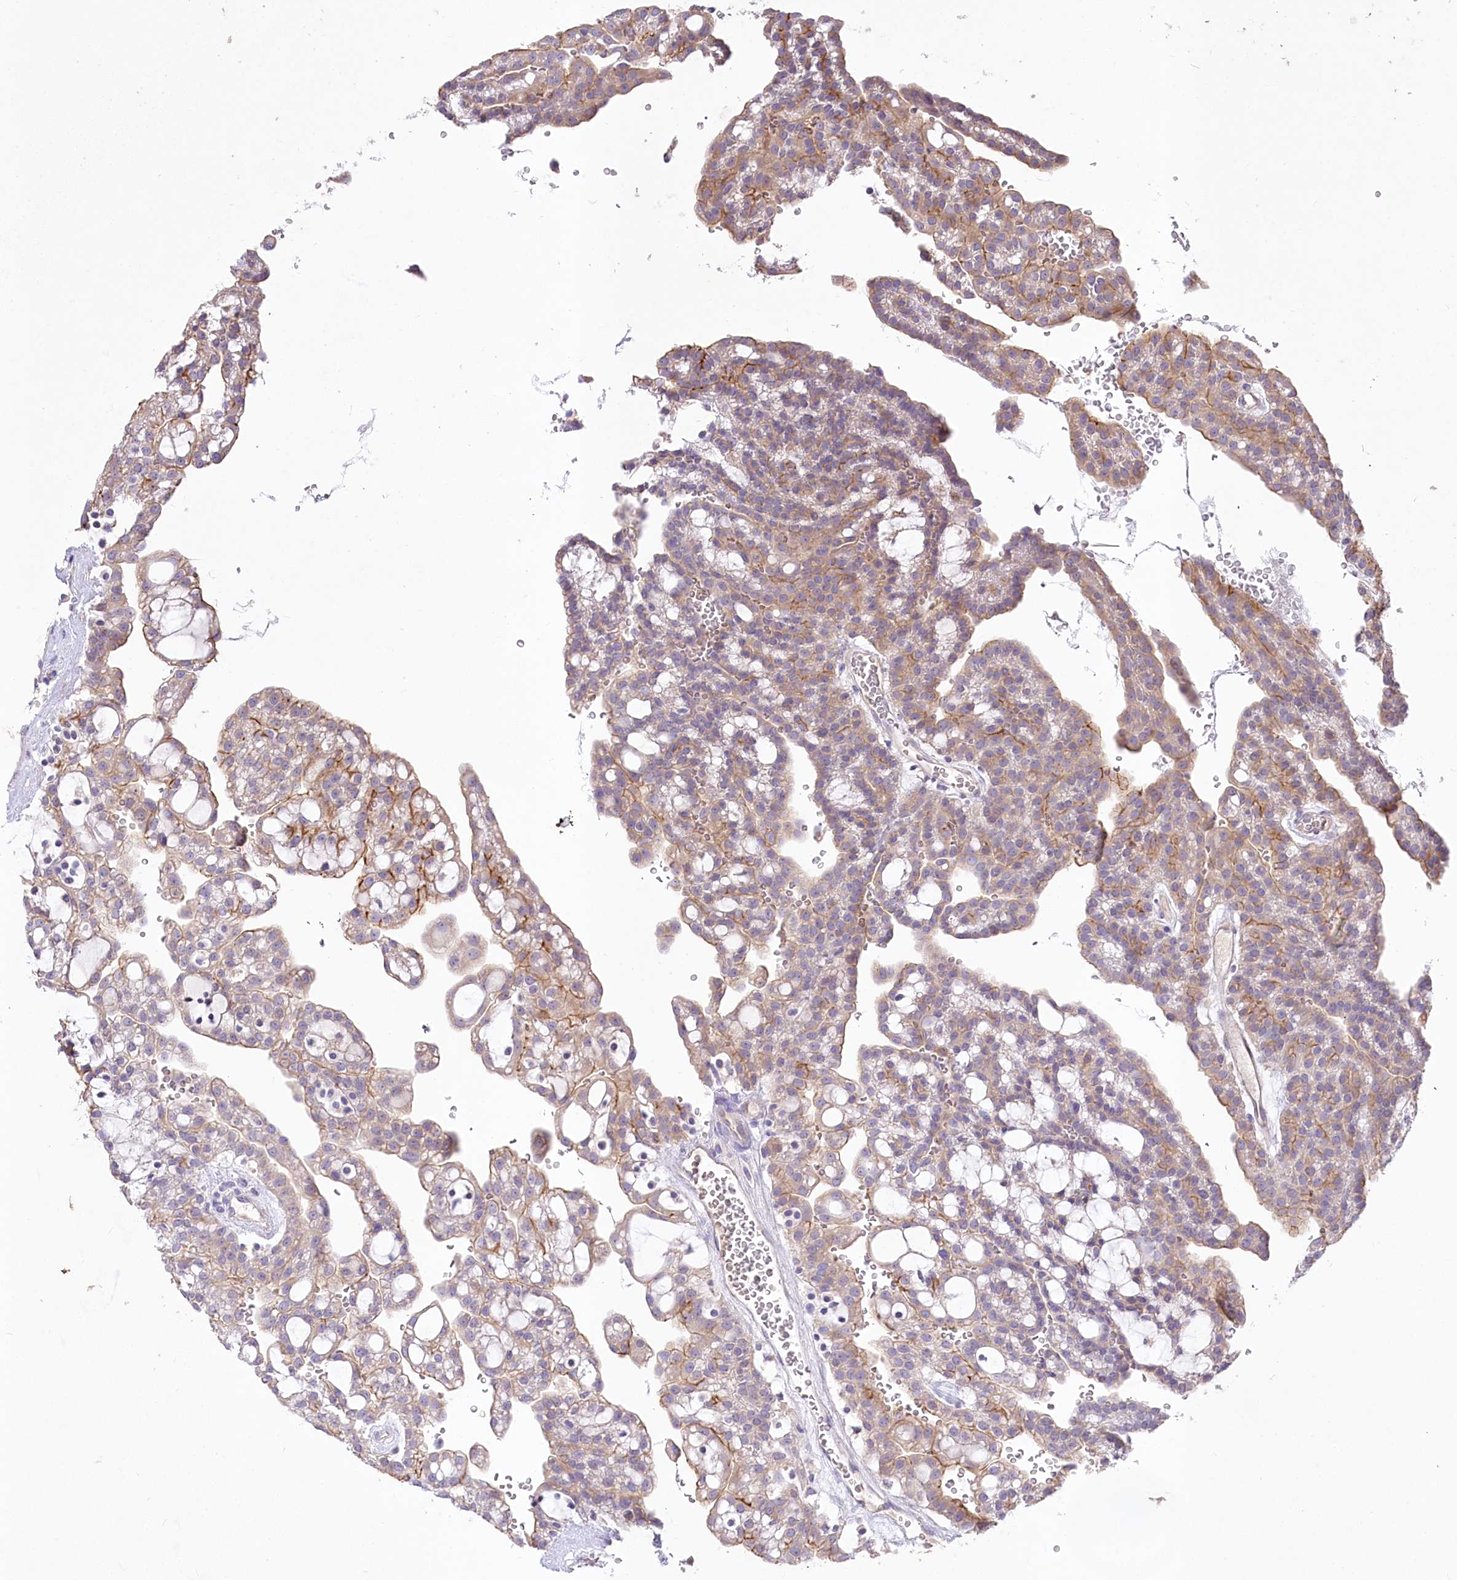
{"staining": {"intensity": "moderate", "quantity": "25%-75%", "location": "cytoplasmic/membranous"}, "tissue": "renal cancer", "cell_type": "Tumor cells", "image_type": "cancer", "snomed": [{"axis": "morphology", "description": "Adenocarcinoma, NOS"}, {"axis": "topography", "description": "Kidney"}], "caption": "Renal cancer (adenocarcinoma) was stained to show a protein in brown. There is medium levels of moderate cytoplasmic/membranous positivity in about 25%-75% of tumor cells.", "gene": "PBLD", "patient": {"sex": "male", "age": 63}}